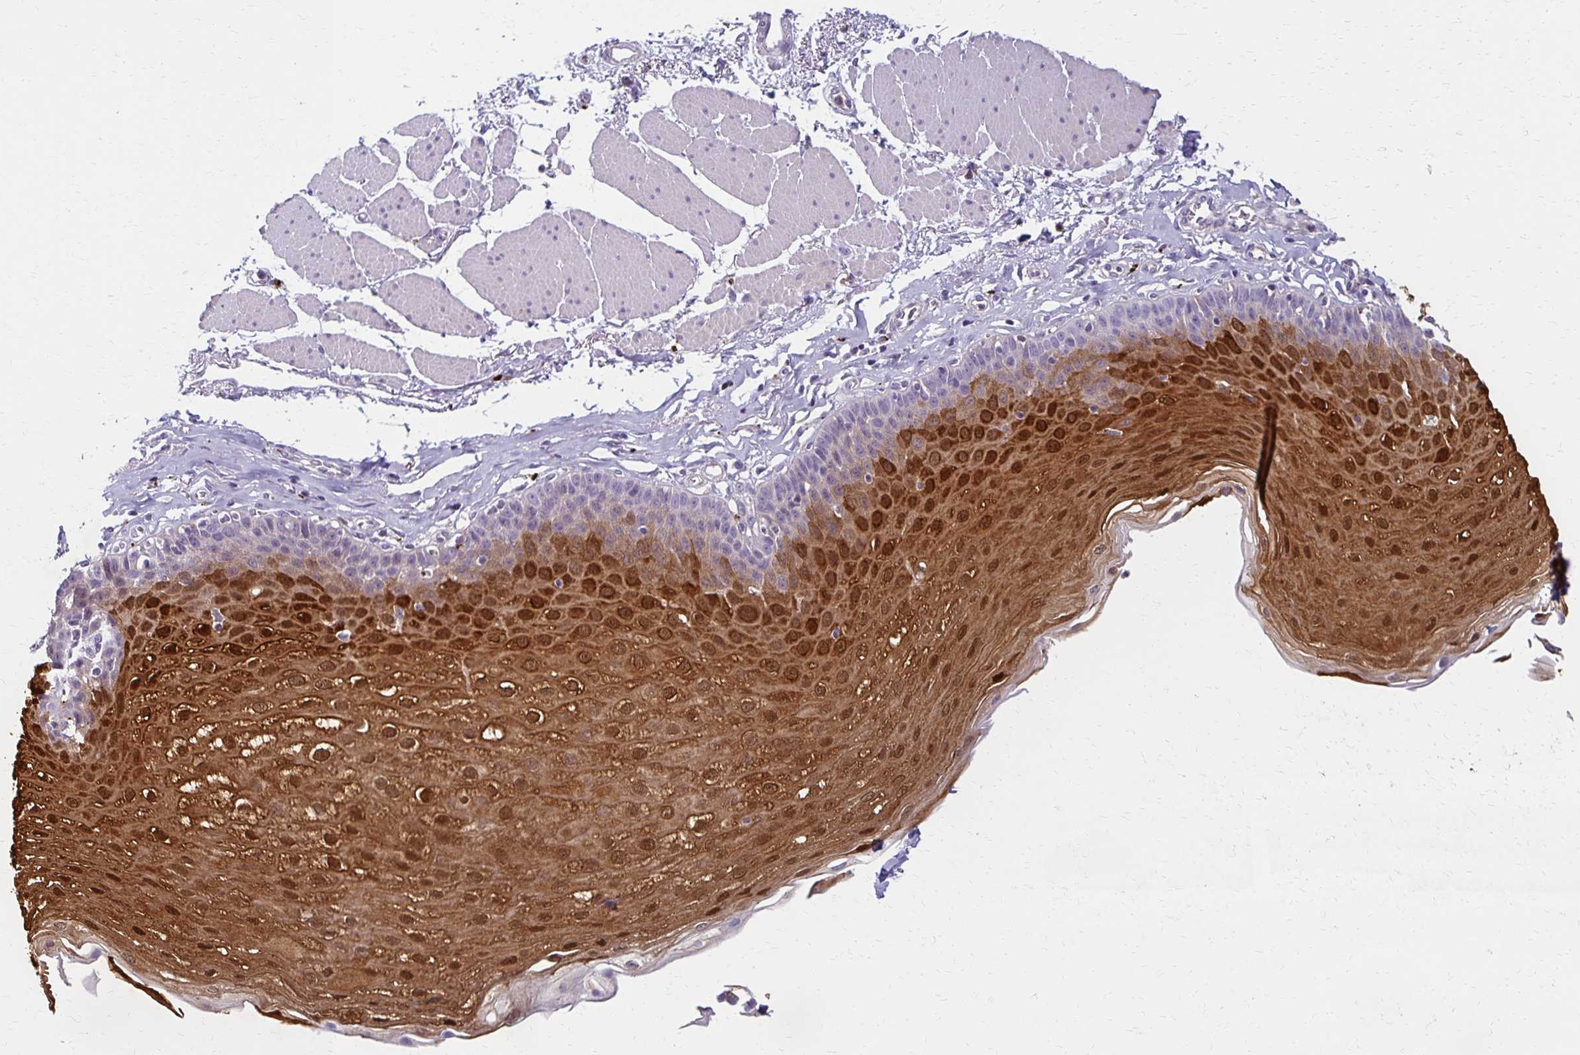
{"staining": {"intensity": "moderate", "quantity": "<25%", "location": "cytoplasmic/membranous,nuclear"}, "tissue": "esophagus", "cell_type": "Squamous epithelial cells", "image_type": "normal", "snomed": [{"axis": "morphology", "description": "Normal tissue, NOS"}, {"axis": "topography", "description": "Esophagus"}], "caption": "A high-resolution micrograph shows immunohistochemistry (IHC) staining of unremarkable esophagus, which shows moderate cytoplasmic/membranous,nuclear expression in approximately <25% of squamous epithelial cells.", "gene": "BBS12", "patient": {"sex": "female", "age": 81}}